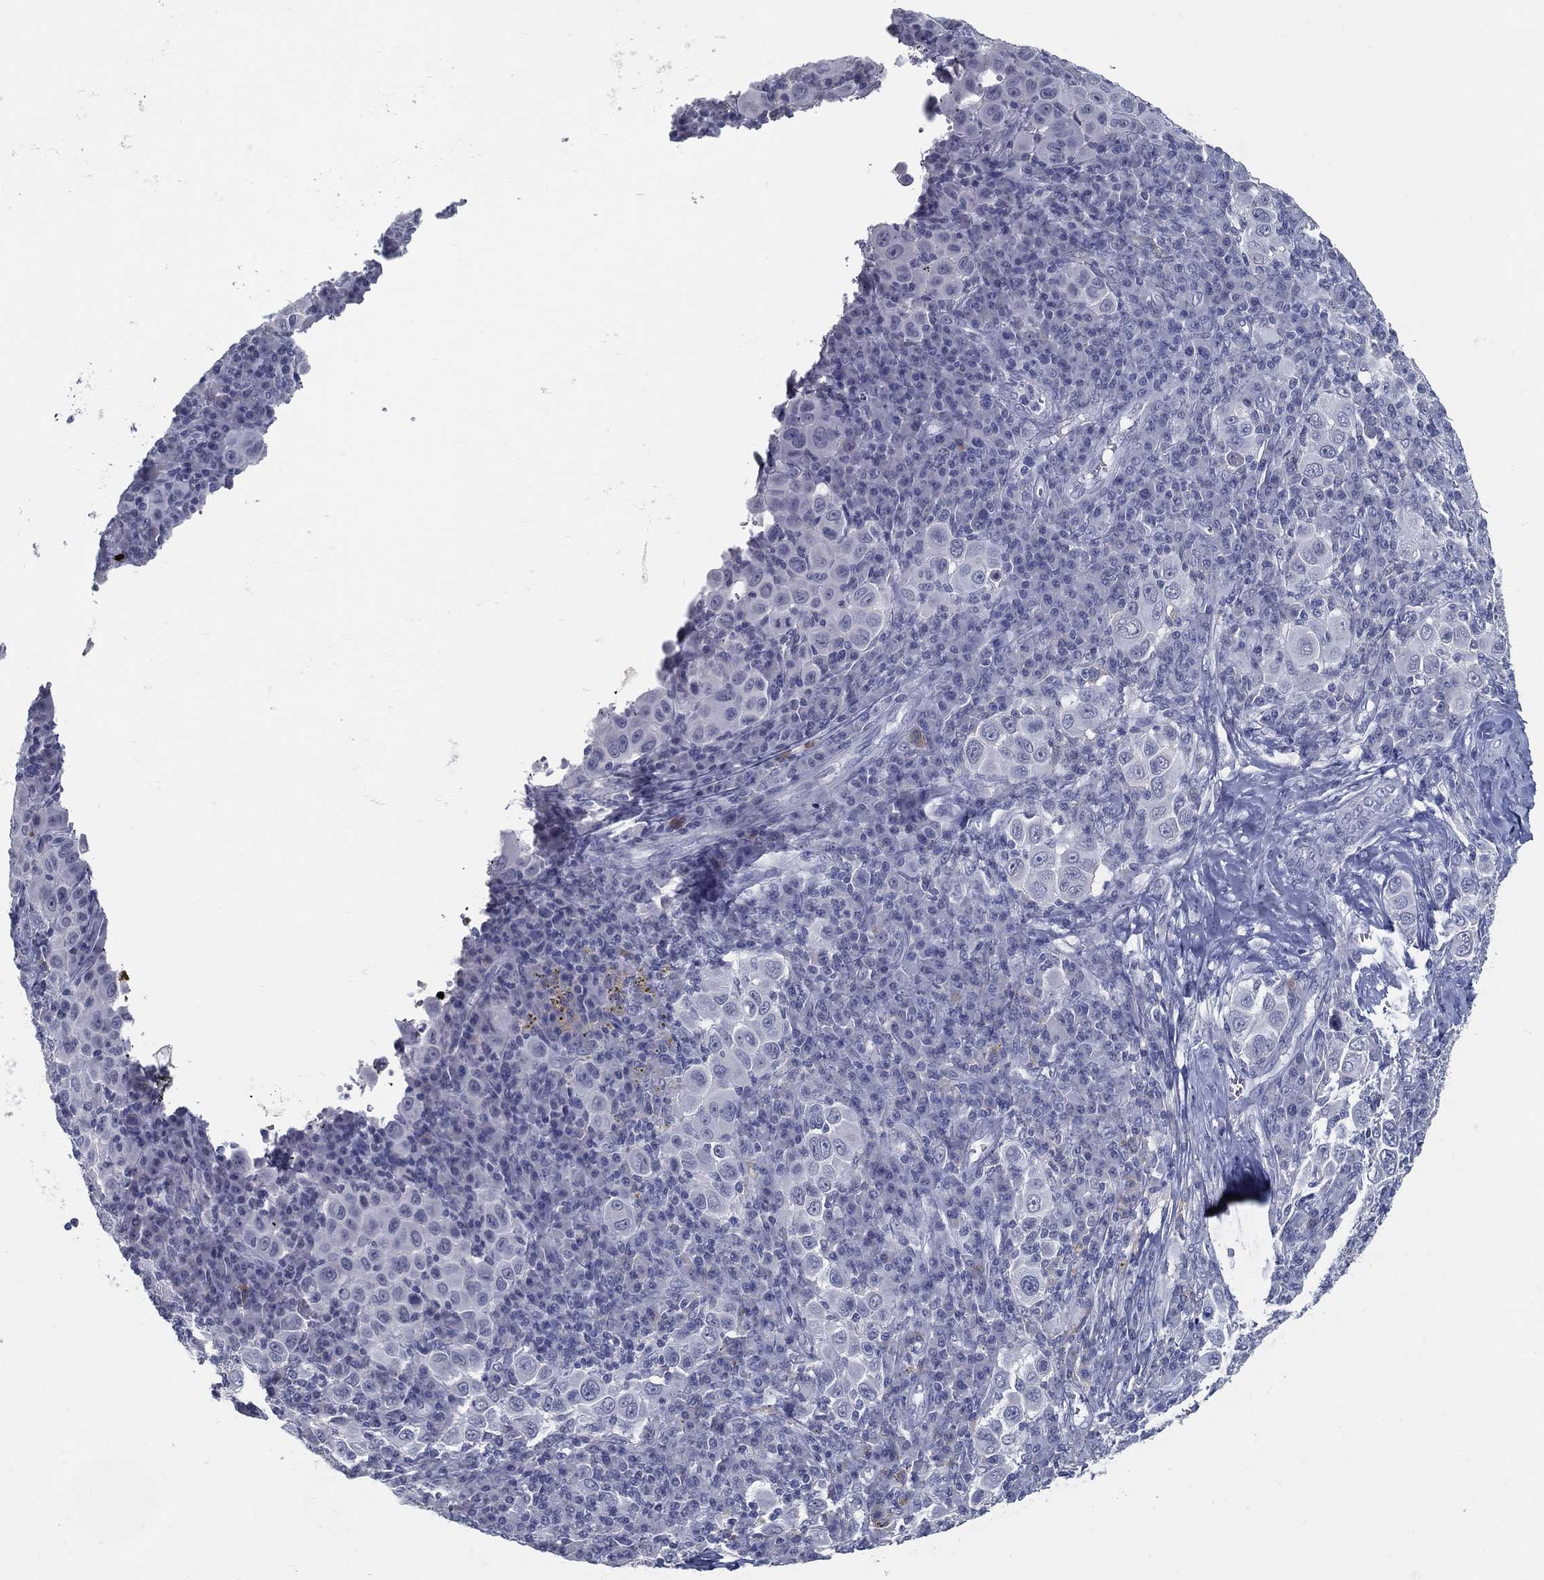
{"staining": {"intensity": "negative", "quantity": "none", "location": "none"}, "tissue": "melanoma", "cell_type": "Tumor cells", "image_type": "cancer", "snomed": [{"axis": "morphology", "description": "Malignant melanoma, NOS"}, {"axis": "topography", "description": "Skin"}], "caption": "Human melanoma stained for a protein using immunohistochemistry (IHC) exhibits no positivity in tumor cells.", "gene": "ACE2", "patient": {"sex": "female", "age": 57}}